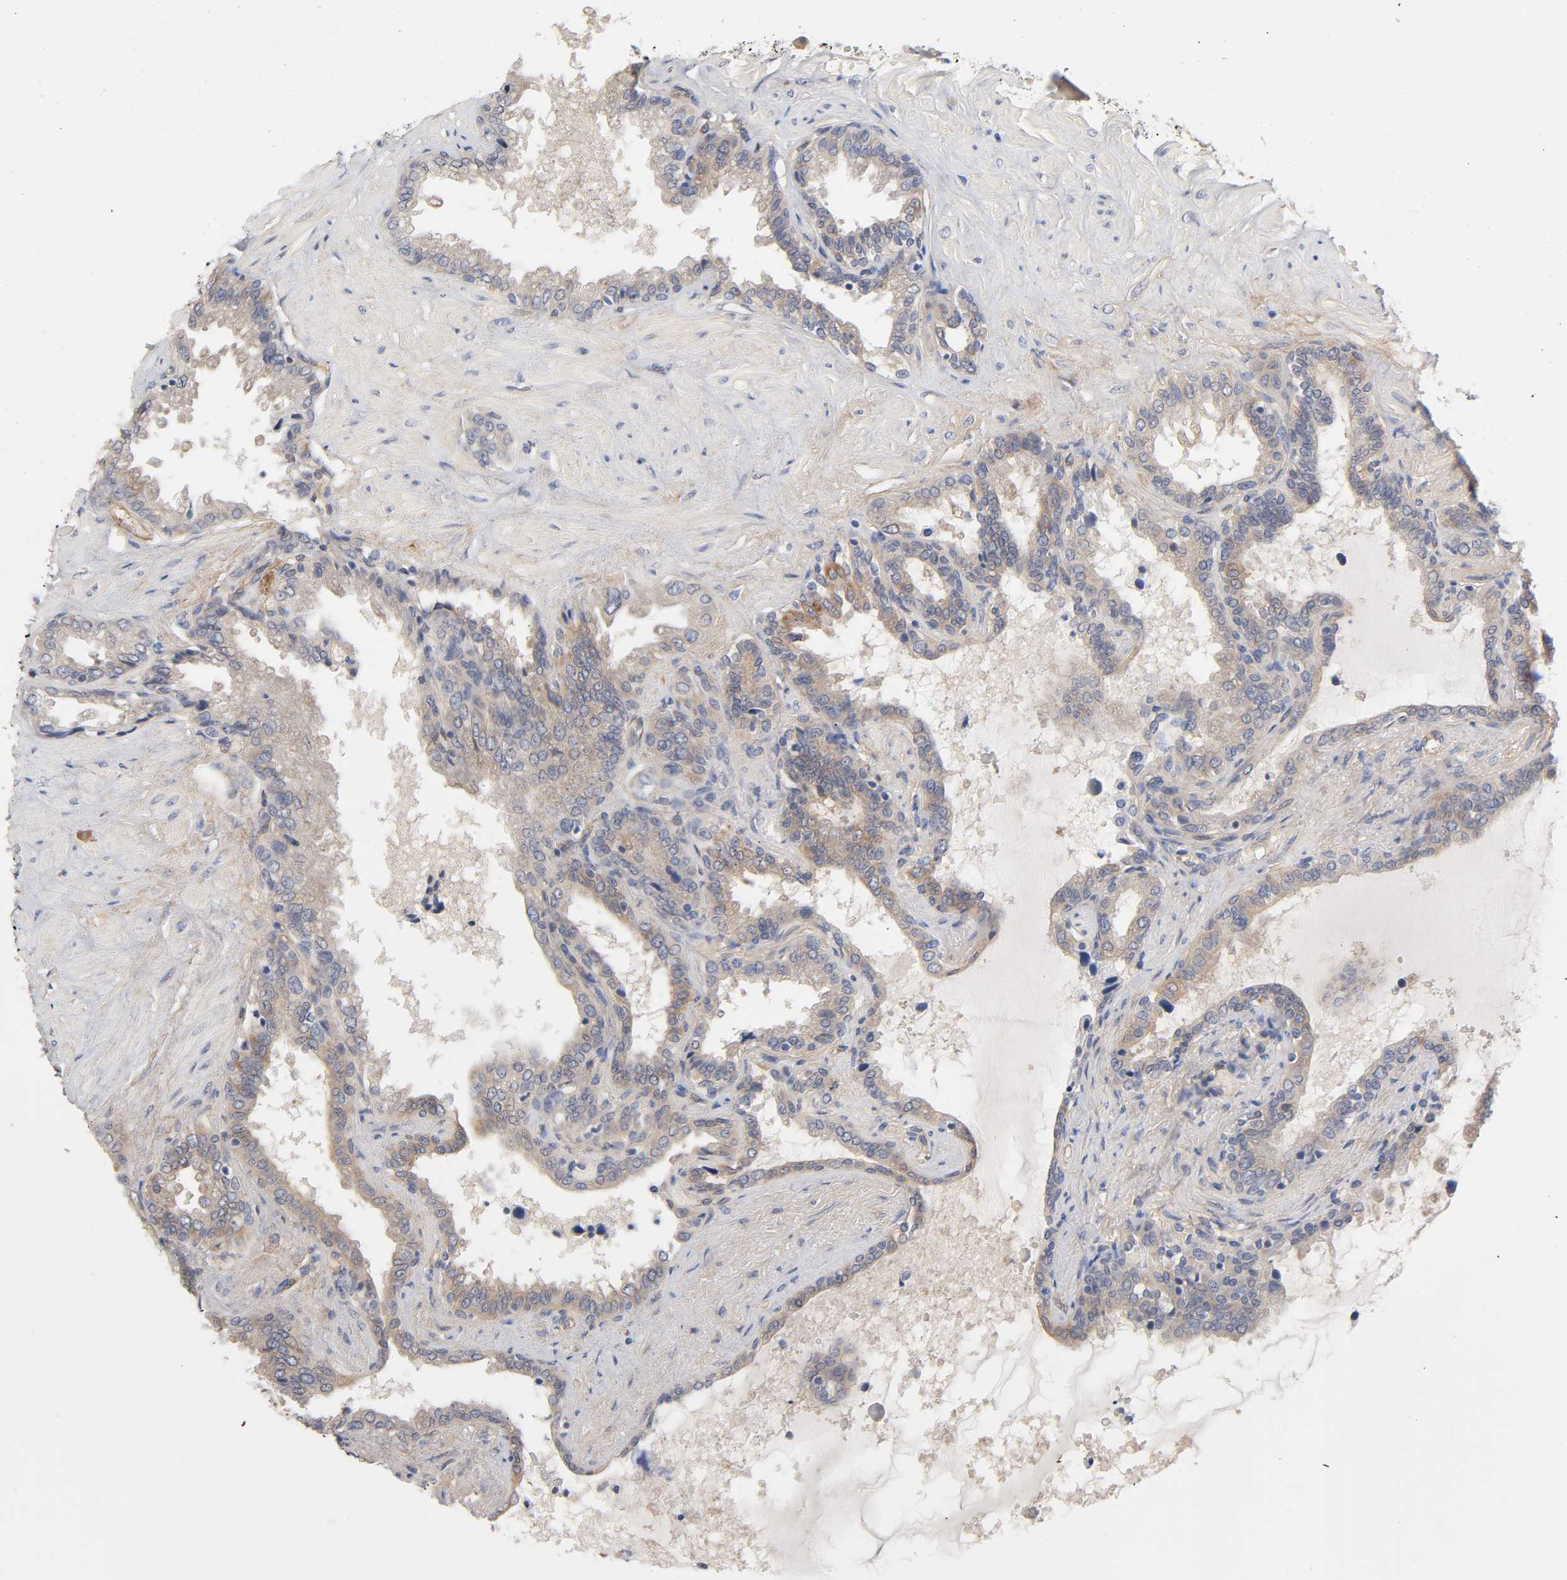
{"staining": {"intensity": "moderate", "quantity": ">75%", "location": "cytoplasmic/membranous"}, "tissue": "seminal vesicle", "cell_type": "Glandular cells", "image_type": "normal", "snomed": [{"axis": "morphology", "description": "Normal tissue, NOS"}, {"axis": "topography", "description": "Seminal veicle"}], "caption": "Protein staining by IHC shows moderate cytoplasmic/membranous staining in approximately >75% of glandular cells in normal seminal vesicle.", "gene": "RAB13", "patient": {"sex": "male", "age": 46}}